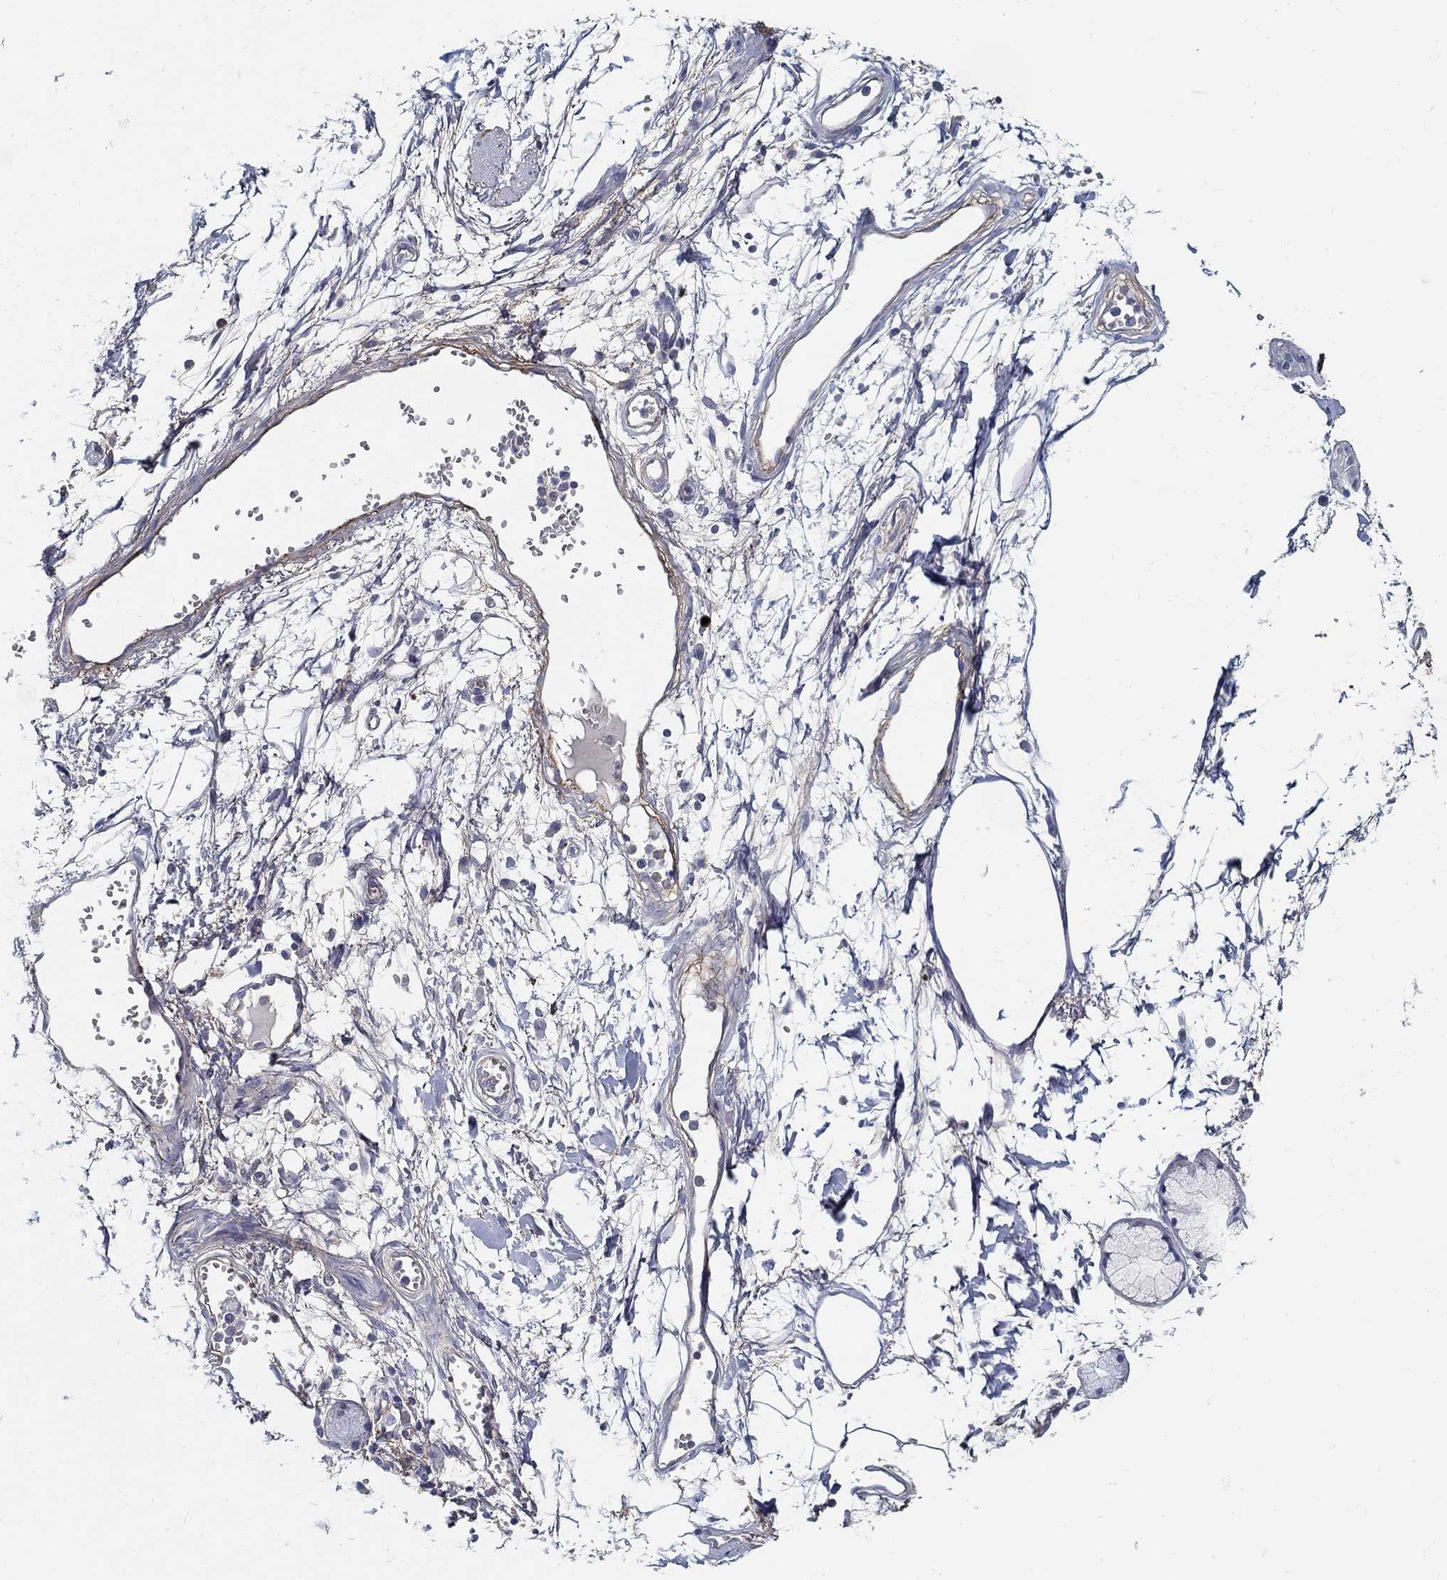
{"staining": {"intensity": "negative", "quantity": "none", "location": "none"}, "tissue": "adipose tissue", "cell_type": "Adipocytes", "image_type": "normal", "snomed": [{"axis": "morphology", "description": "Normal tissue, NOS"}, {"axis": "morphology", "description": "Squamous cell carcinoma, NOS"}, {"axis": "topography", "description": "Cartilage tissue"}, {"axis": "topography", "description": "Lung"}], "caption": "The histopathology image reveals no staining of adipocytes in benign adipose tissue.", "gene": "TGFBI", "patient": {"sex": "male", "age": 66}}